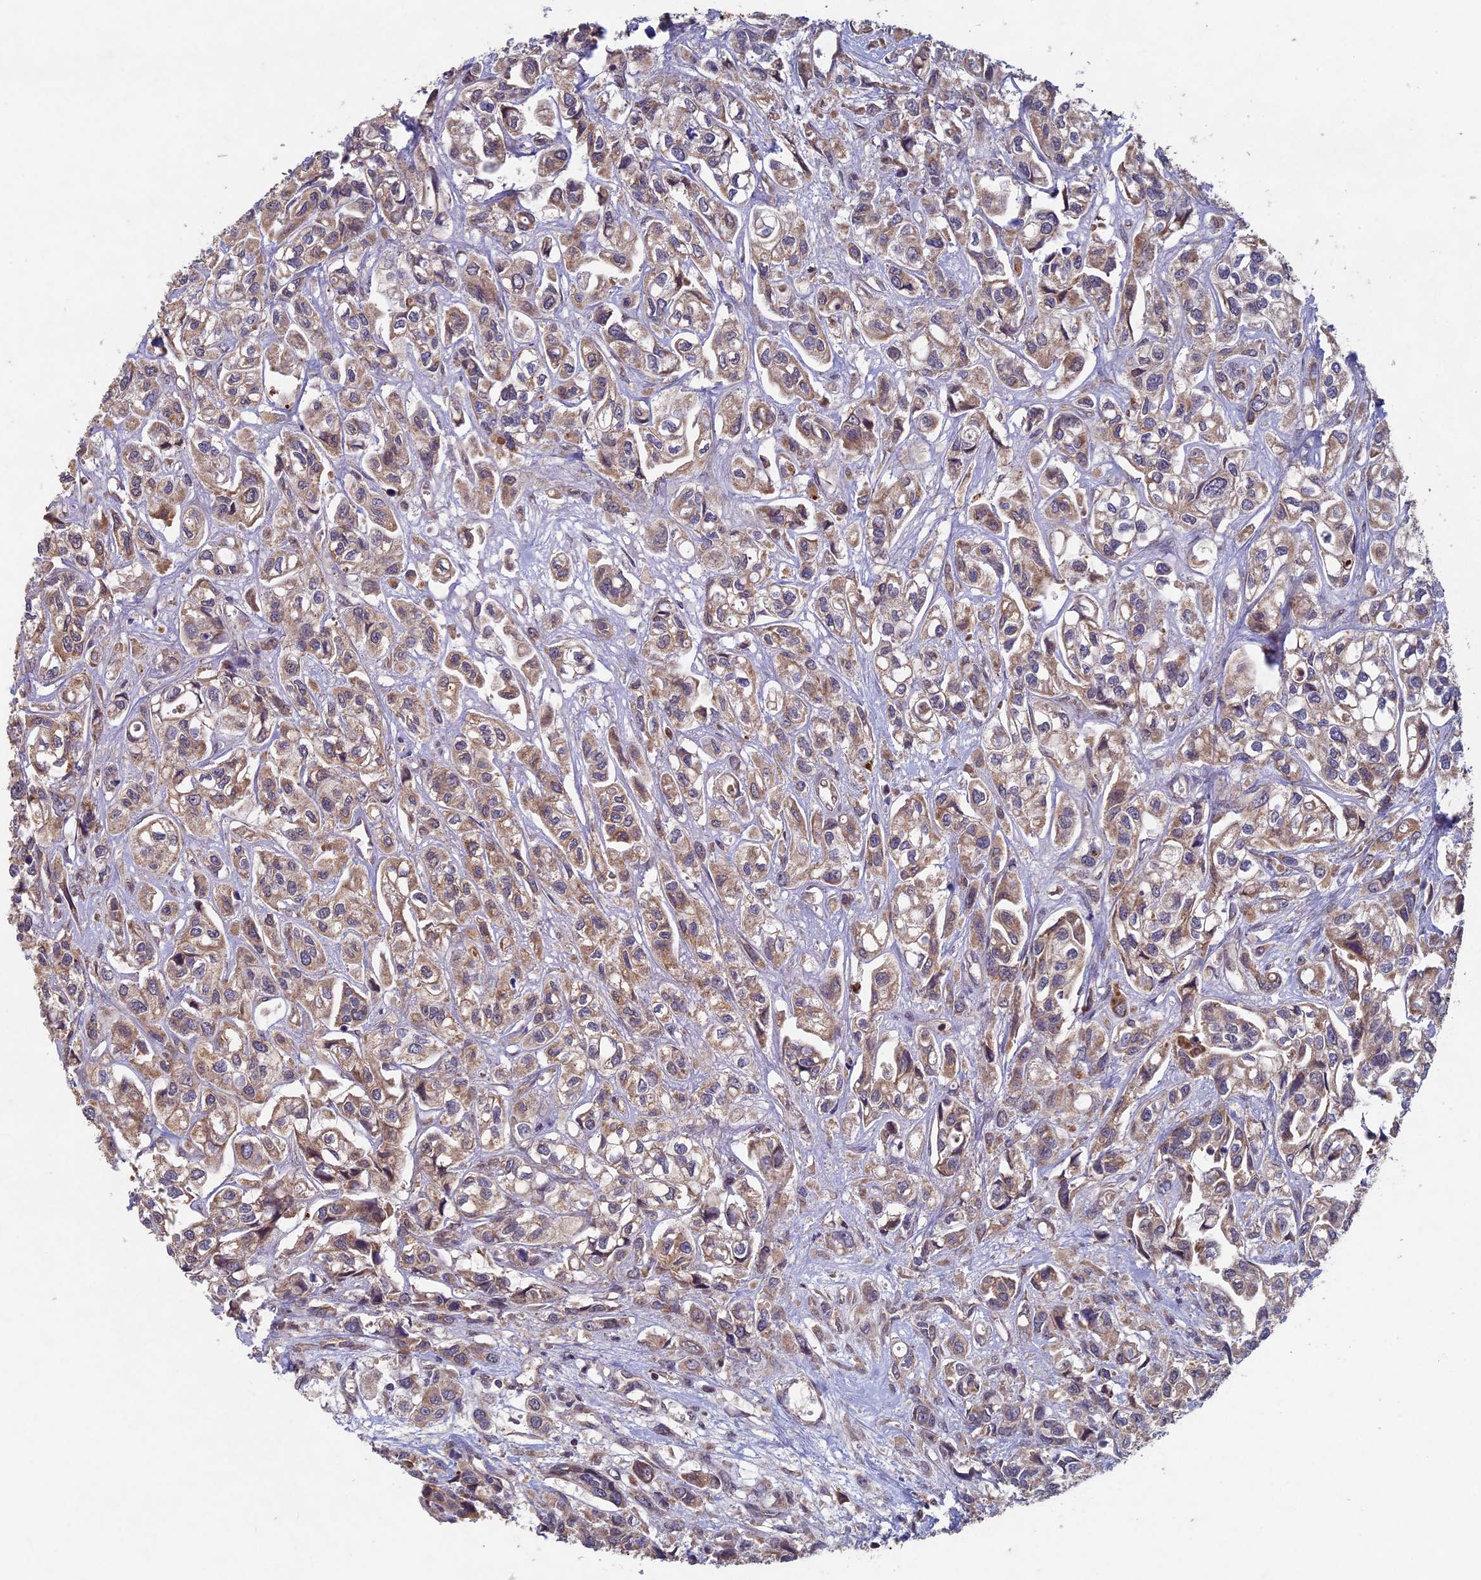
{"staining": {"intensity": "moderate", "quantity": ">75%", "location": "cytoplasmic/membranous"}, "tissue": "urothelial cancer", "cell_type": "Tumor cells", "image_type": "cancer", "snomed": [{"axis": "morphology", "description": "Urothelial carcinoma, High grade"}, {"axis": "topography", "description": "Urinary bladder"}], "caption": "Protein staining of high-grade urothelial carcinoma tissue demonstrates moderate cytoplasmic/membranous positivity in about >75% of tumor cells.", "gene": "RCCD1", "patient": {"sex": "male", "age": 67}}